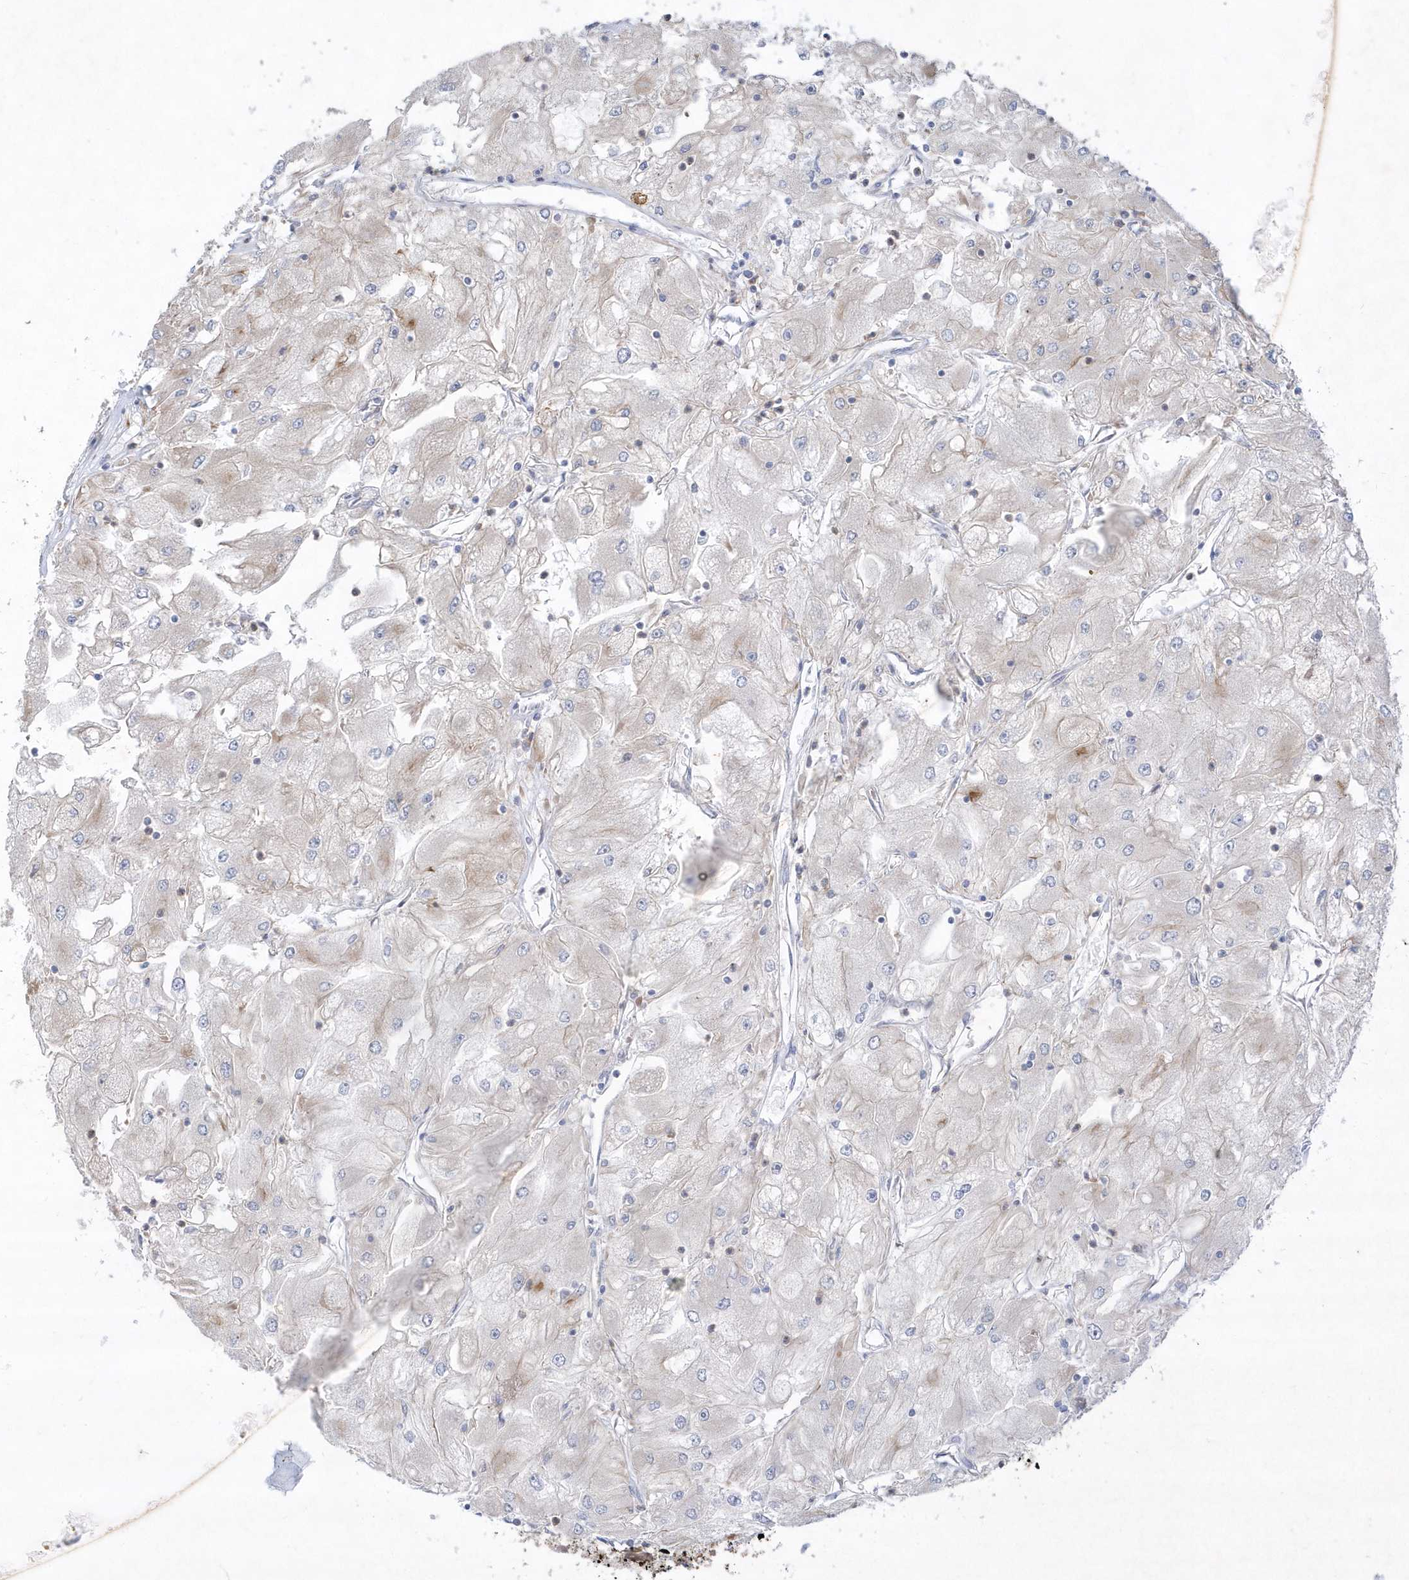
{"staining": {"intensity": "weak", "quantity": "<25%", "location": "cytoplasmic/membranous"}, "tissue": "renal cancer", "cell_type": "Tumor cells", "image_type": "cancer", "snomed": [{"axis": "morphology", "description": "Adenocarcinoma, NOS"}, {"axis": "topography", "description": "Kidney"}], "caption": "Tumor cells are negative for brown protein staining in adenocarcinoma (renal). (Stains: DAB immunohistochemistry (IHC) with hematoxylin counter stain, Microscopy: brightfield microscopy at high magnification).", "gene": "LARS1", "patient": {"sex": "male", "age": 80}}